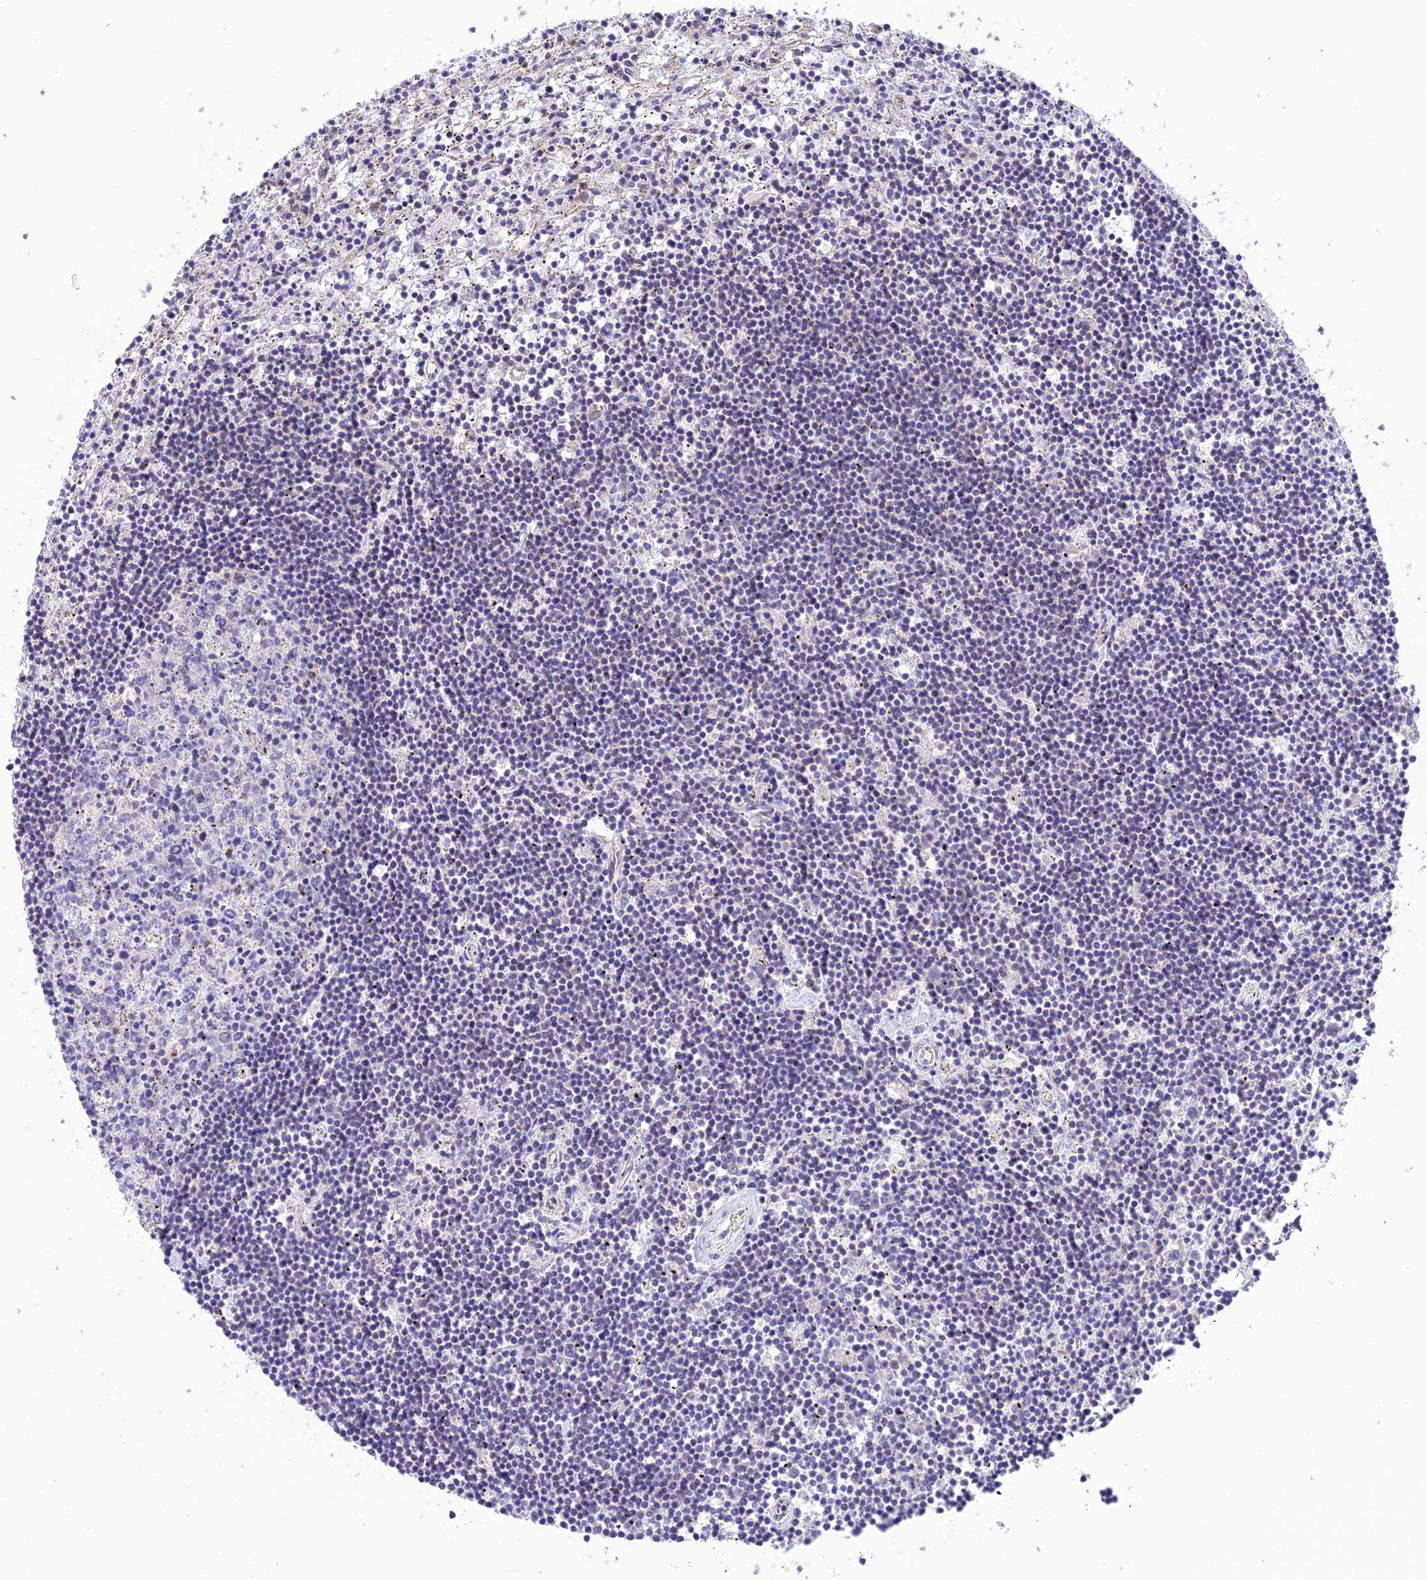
{"staining": {"intensity": "negative", "quantity": "none", "location": "none"}, "tissue": "lymphoma", "cell_type": "Tumor cells", "image_type": "cancer", "snomed": [{"axis": "morphology", "description": "Malignant lymphoma, non-Hodgkin's type, Low grade"}, {"axis": "topography", "description": "Spleen"}], "caption": "IHC of malignant lymphoma, non-Hodgkin's type (low-grade) exhibits no positivity in tumor cells. (Stains: DAB immunohistochemistry (IHC) with hematoxylin counter stain, Microscopy: brightfield microscopy at high magnification).", "gene": "MAP3K12", "patient": {"sex": "male", "age": 76}}